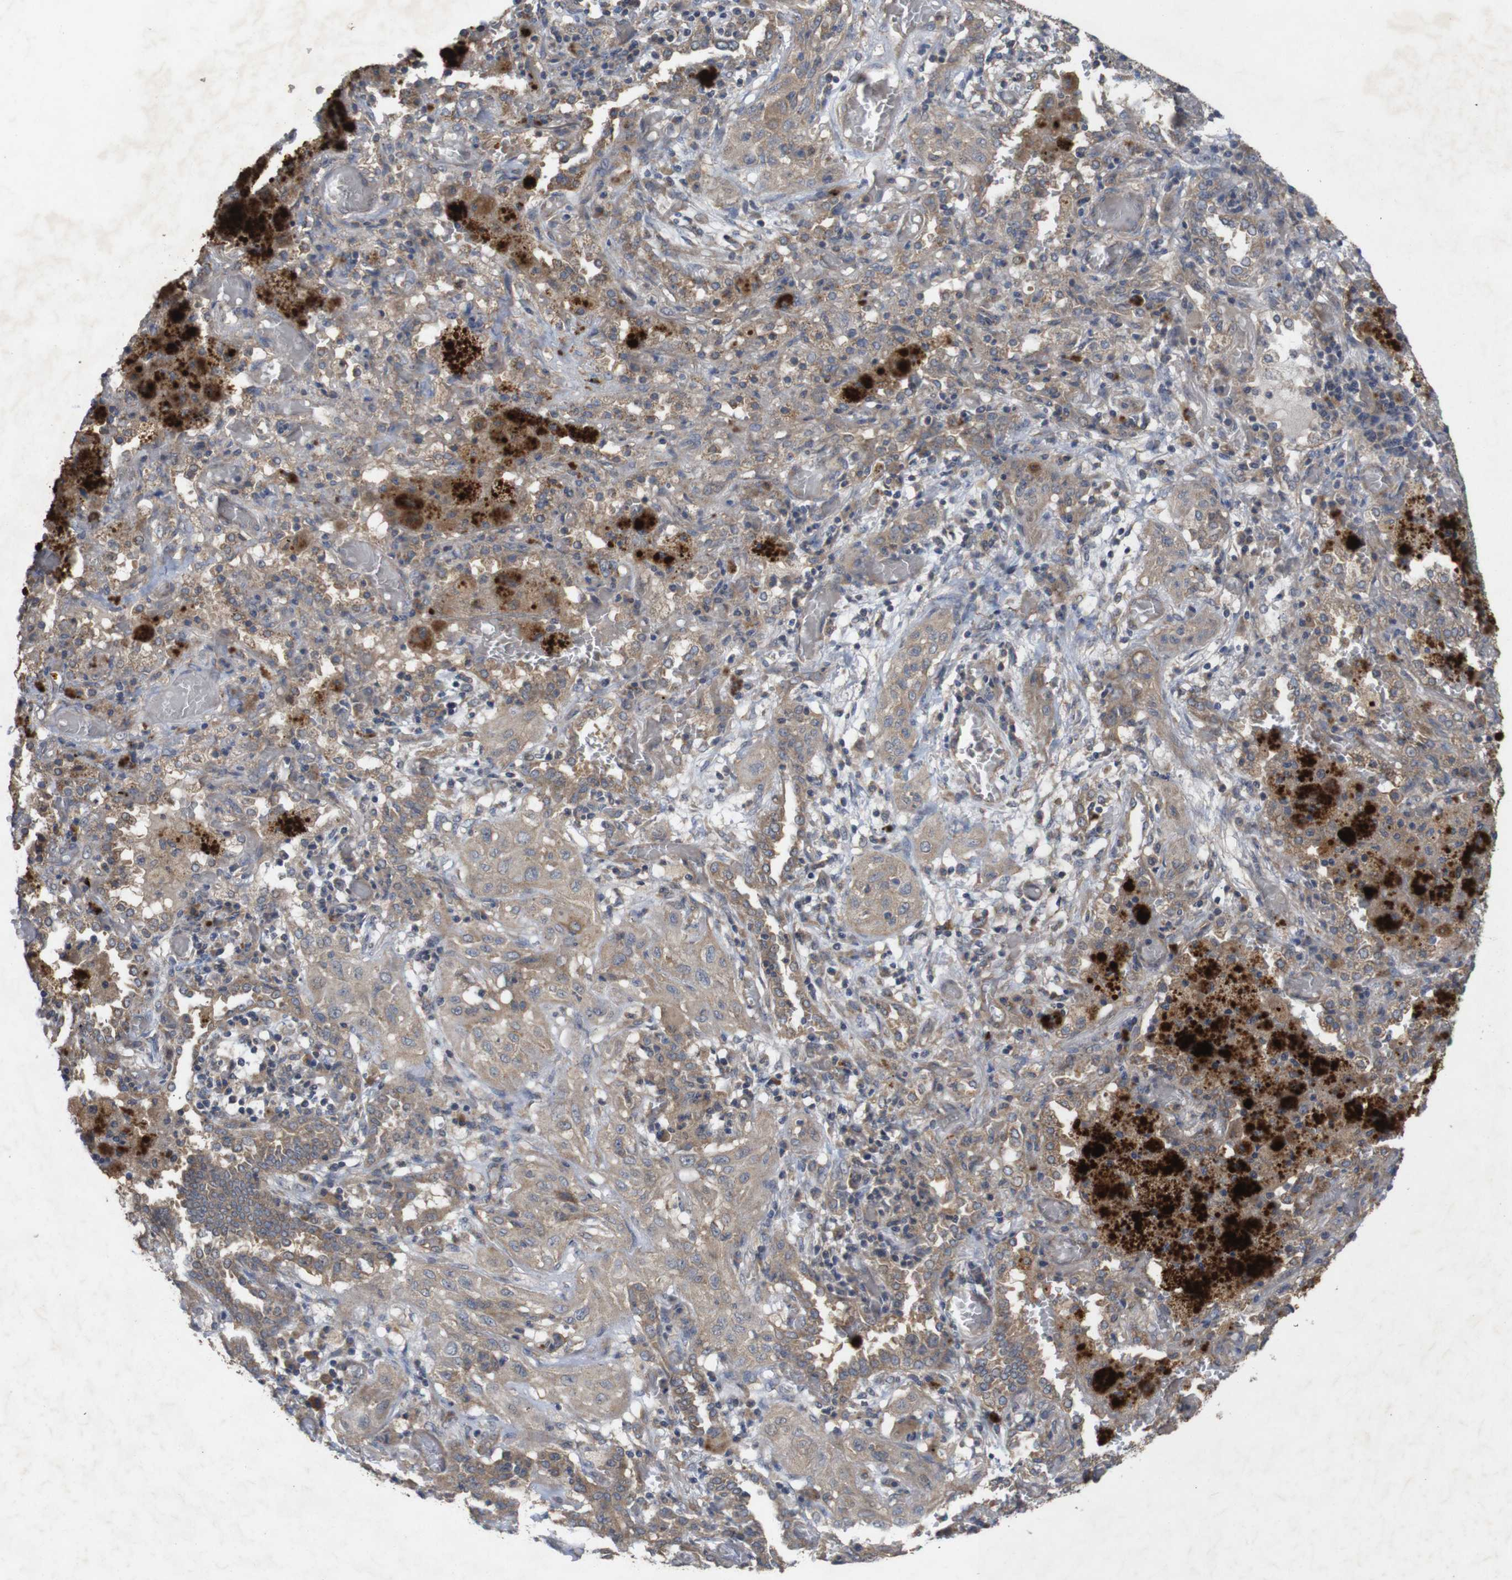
{"staining": {"intensity": "weak", "quantity": ">75%", "location": "cytoplasmic/membranous"}, "tissue": "lung cancer", "cell_type": "Tumor cells", "image_type": "cancer", "snomed": [{"axis": "morphology", "description": "Squamous cell carcinoma, NOS"}, {"axis": "topography", "description": "Lung"}], "caption": "A high-resolution photomicrograph shows immunohistochemistry (IHC) staining of lung cancer, which demonstrates weak cytoplasmic/membranous staining in about >75% of tumor cells. Immunohistochemistry (ihc) stains the protein in brown and the nuclei are stained blue.", "gene": "KCNS3", "patient": {"sex": "female", "age": 47}}